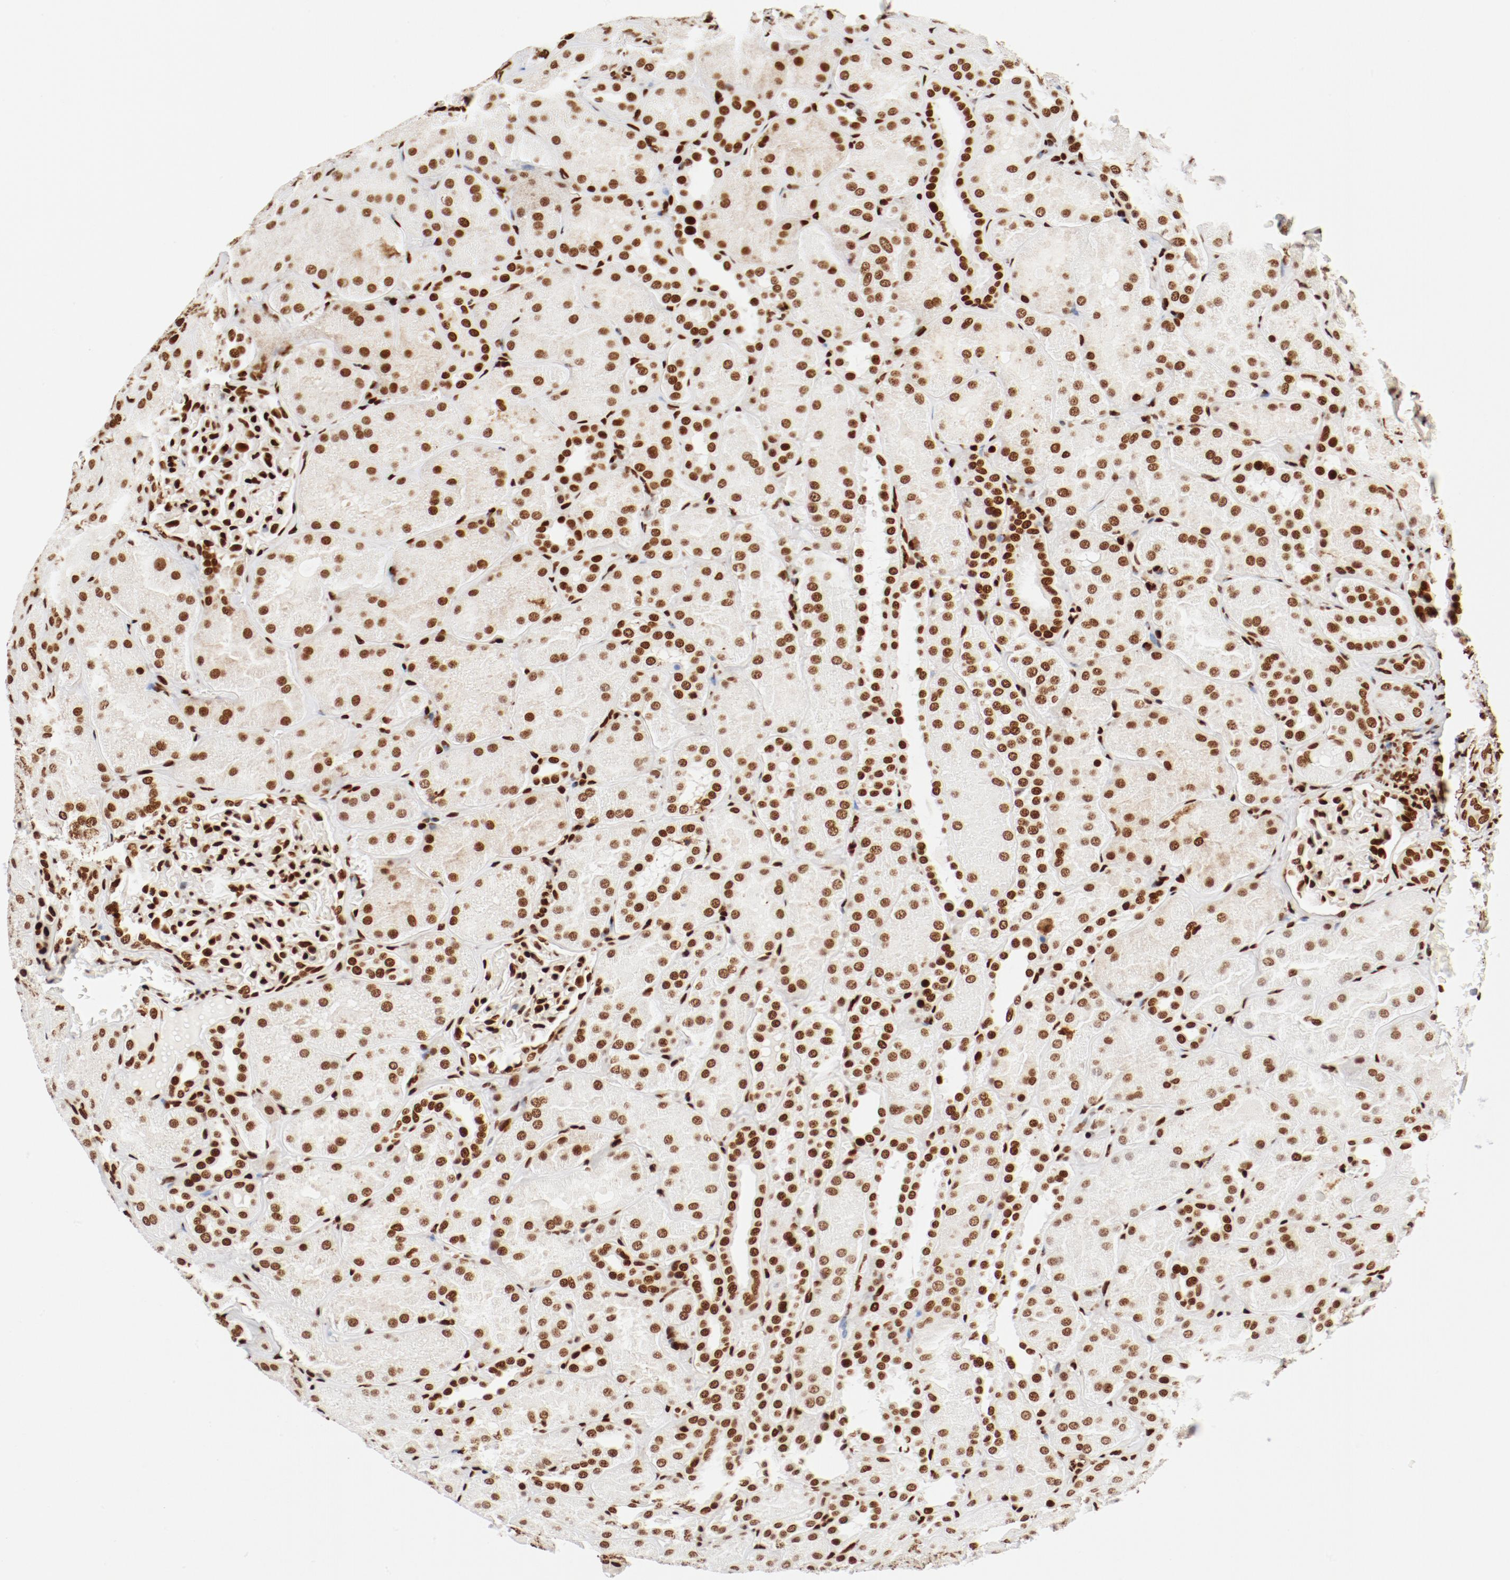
{"staining": {"intensity": "strong", "quantity": ">75%", "location": "nuclear"}, "tissue": "kidney", "cell_type": "Cells in glomeruli", "image_type": "normal", "snomed": [{"axis": "morphology", "description": "Normal tissue, NOS"}, {"axis": "topography", "description": "Kidney"}], "caption": "IHC of normal human kidney reveals high levels of strong nuclear expression in approximately >75% of cells in glomeruli. (DAB IHC with brightfield microscopy, high magnification).", "gene": "CTBP1", "patient": {"sex": "male", "age": 28}}